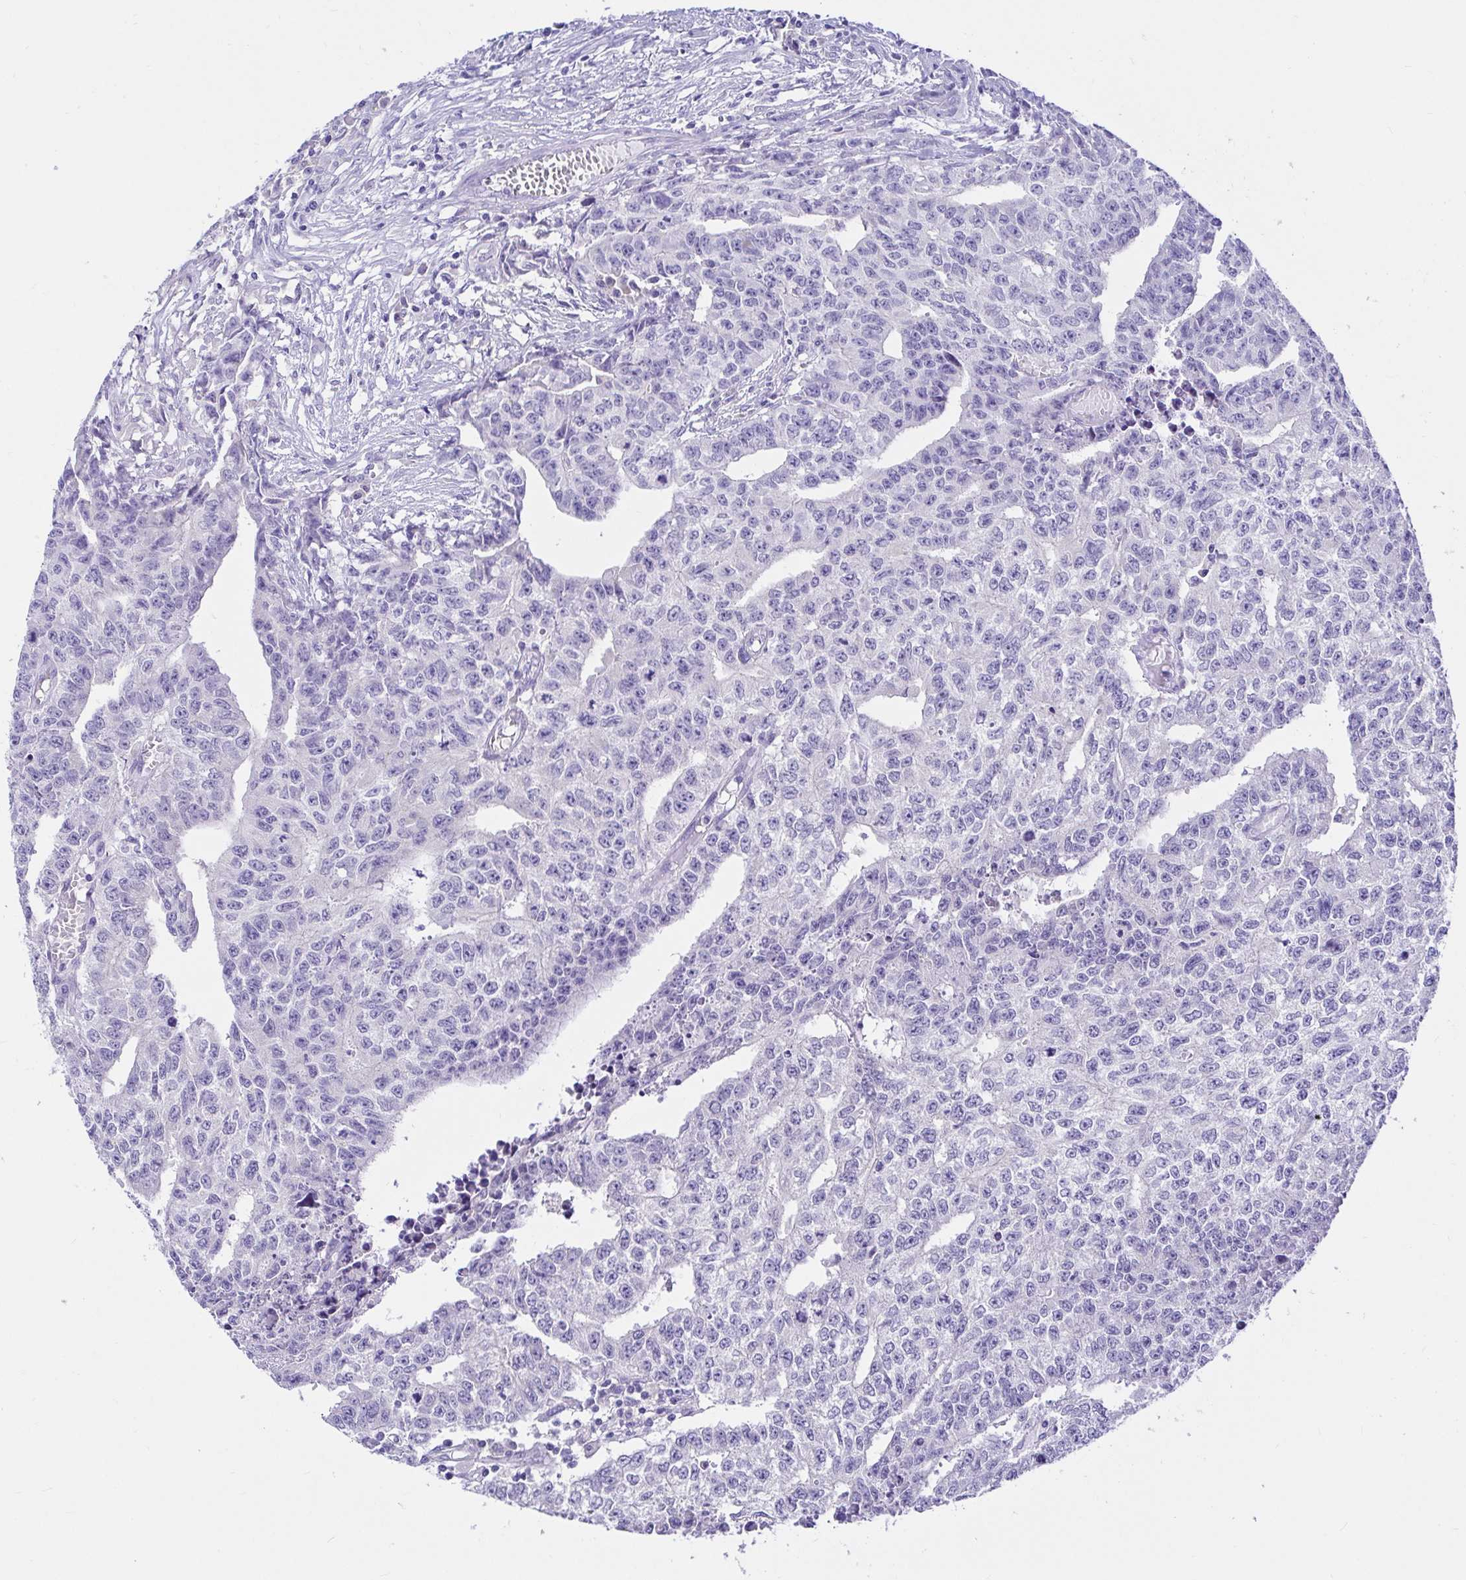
{"staining": {"intensity": "negative", "quantity": "none", "location": "none"}, "tissue": "testis cancer", "cell_type": "Tumor cells", "image_type": "cancer", "snomed": [{"axis": "morphology", "description": "Carcinoma, Embryonal, NOS"}, {"axis": "morphology", "description": "Teratoma, malignant, NOS"}, {"axis": "topography", "description": "Testis"}], "caption": "Tumor cells are negative for brown protein staining in testis cancer.", "gene": "BACE2", "patient": {"sex": "male", "age": 24}}